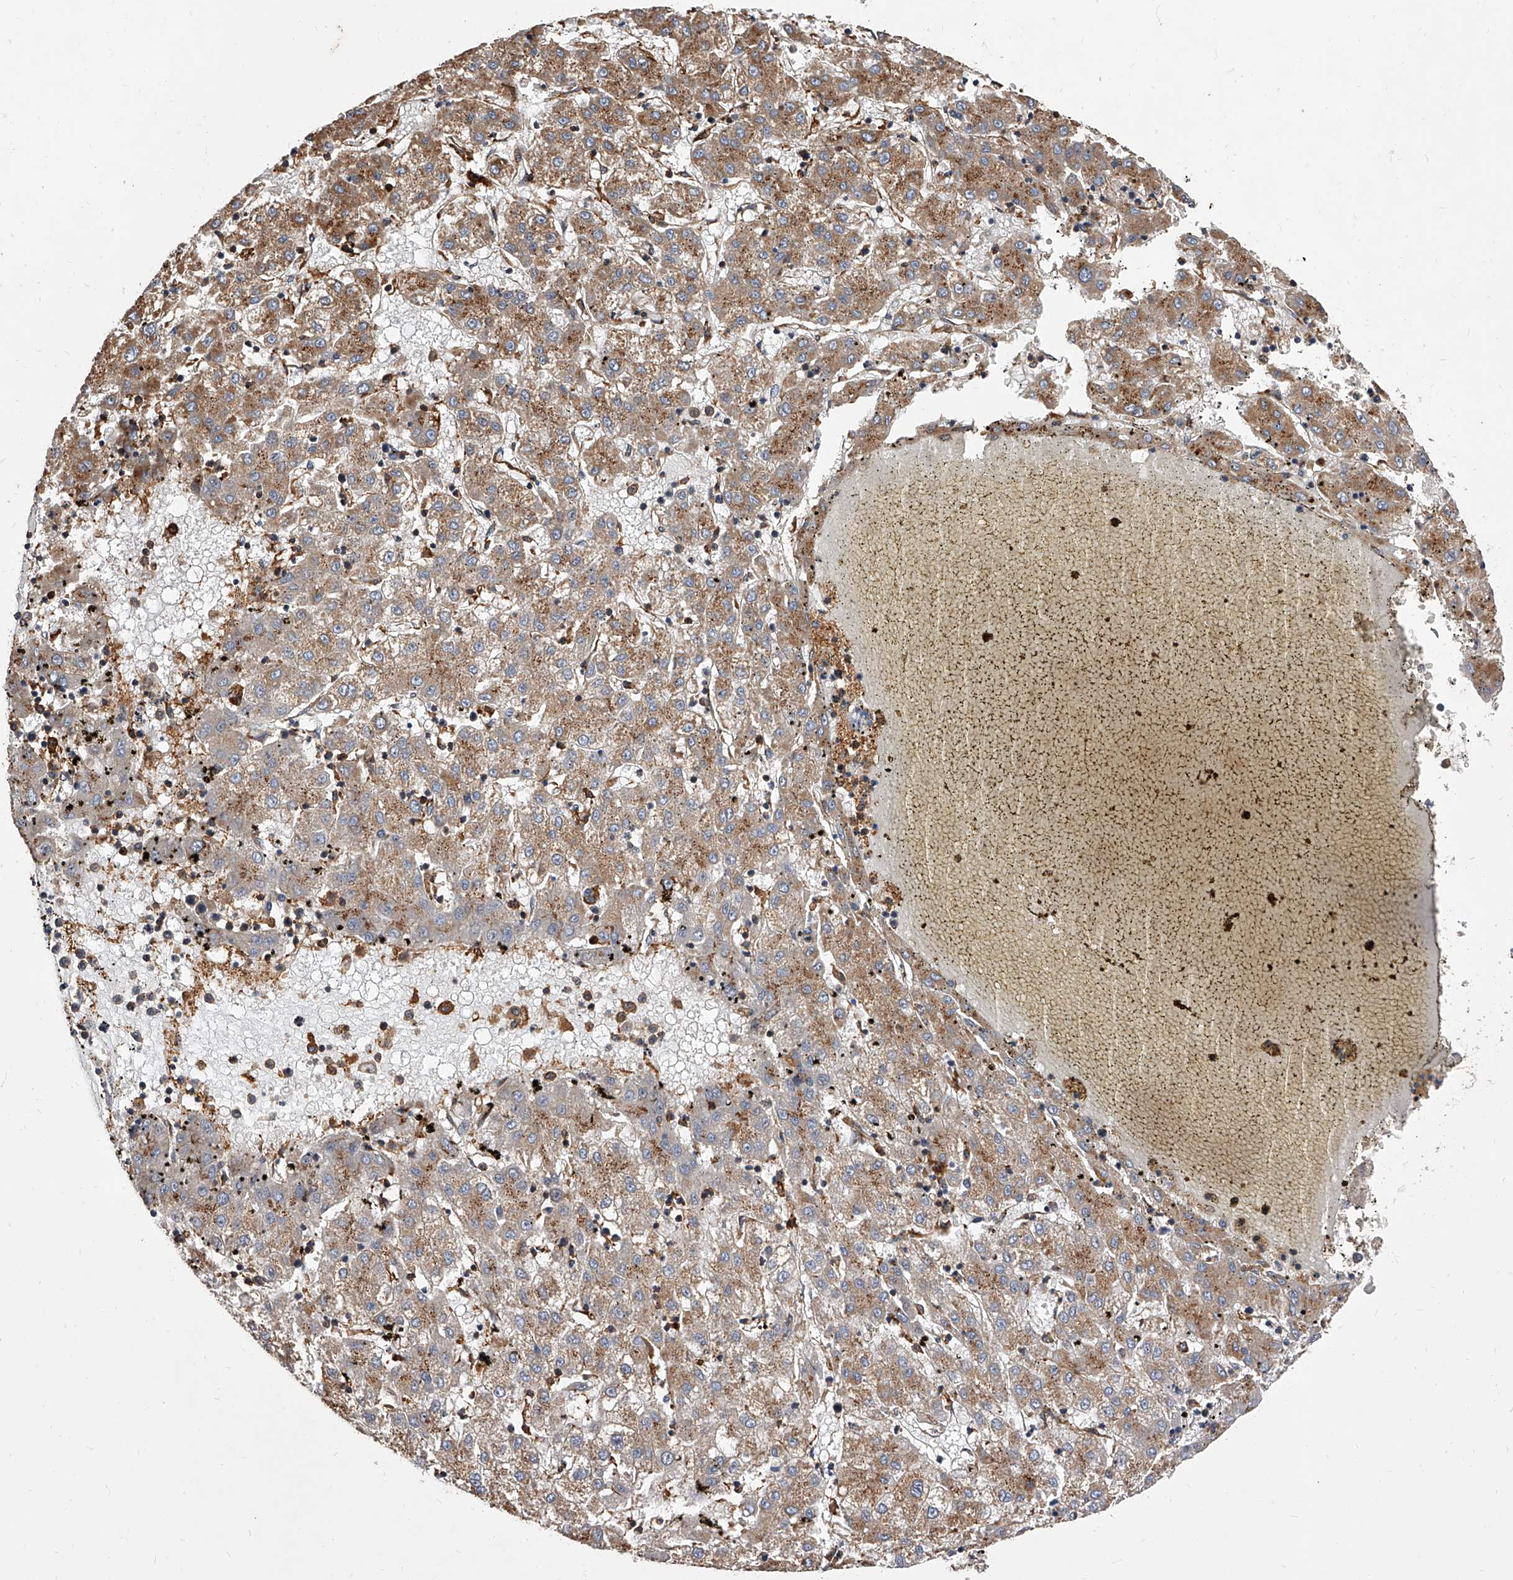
{"staining": {"intensity": "moderate", "quantity": ">75%", "location": "cytoplasmic/membranous"}, "tissue": "liver cancer", "cell_type": "Tumor cells", "image_type": "cancer", "snomed": [{"axis": "morphology", "description": "Carcinoma, Hepatocellular, NOS"}, {"axis": "topography", "description": "Liver"}], "caption": "Immunohistochemical staining of liver hepatocellular carcinoma reveals moderate cytoplasmic/membranous protein positivity in approximately >75% of tumor cells.", "gene": "PISD", "patient": {"sex": "male", "age": 72}}